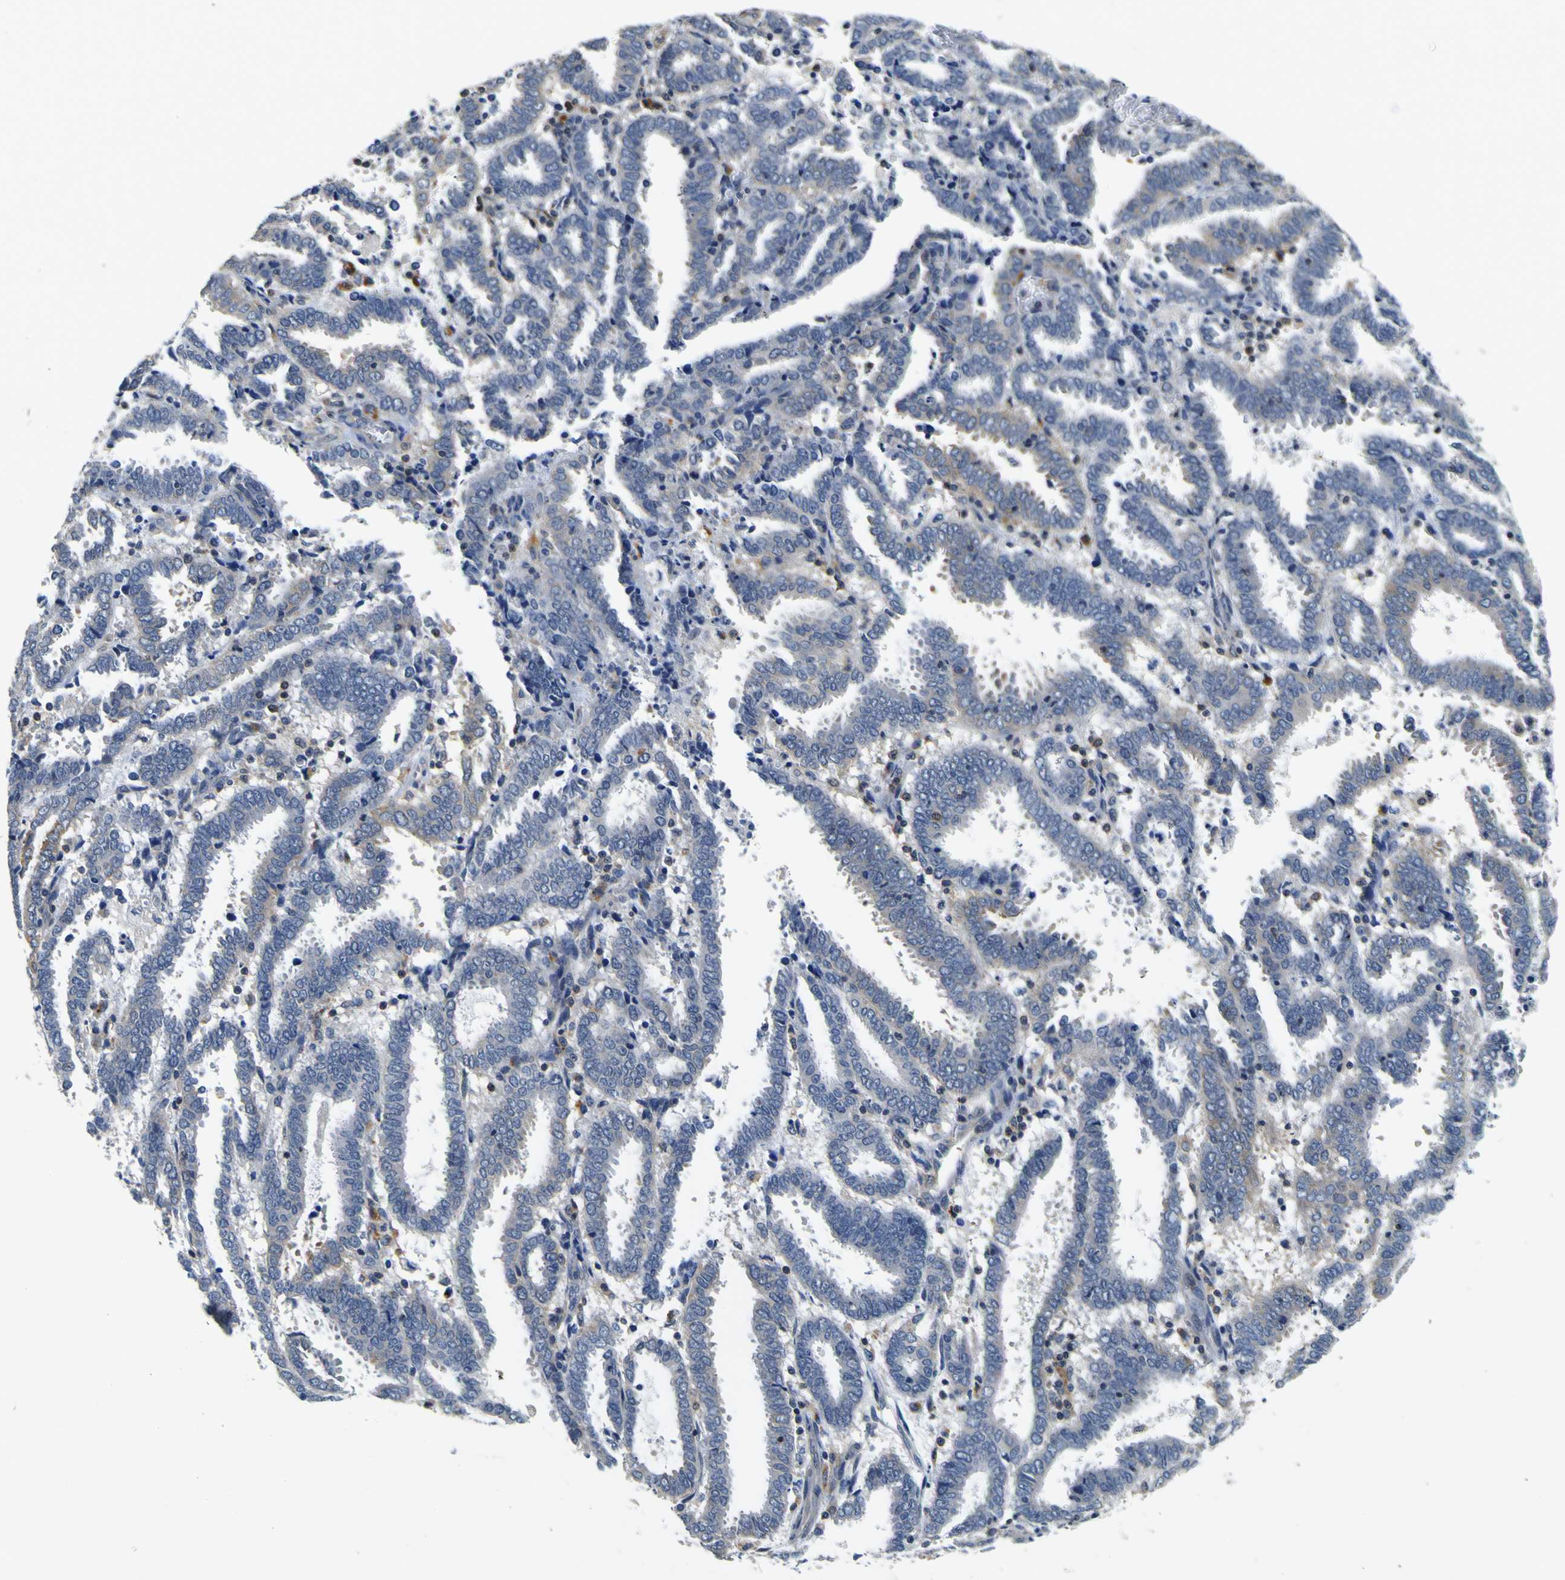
{"staining": {"intensity": "weak", "quantity": "<25%", "location": "cytoplasmic/membranous"}, "tissue": "endometrial cancer", "cell_type": "Tumor cells", "image_type": "cancer", "snomed": [{"axis": "morphology", "description": "Adenocarcinoma, NOS"}, {"axis": "topography", "description": "Uterus"}], "caption": "DAB (3,3'-diaminobenzidine) immunohistochemical staining of human adenocarcinoma (endometrial) shows no significant positivity in tumor cells.", "gene": "TNIK", "patient": {"sex": "female", "age": 83}}